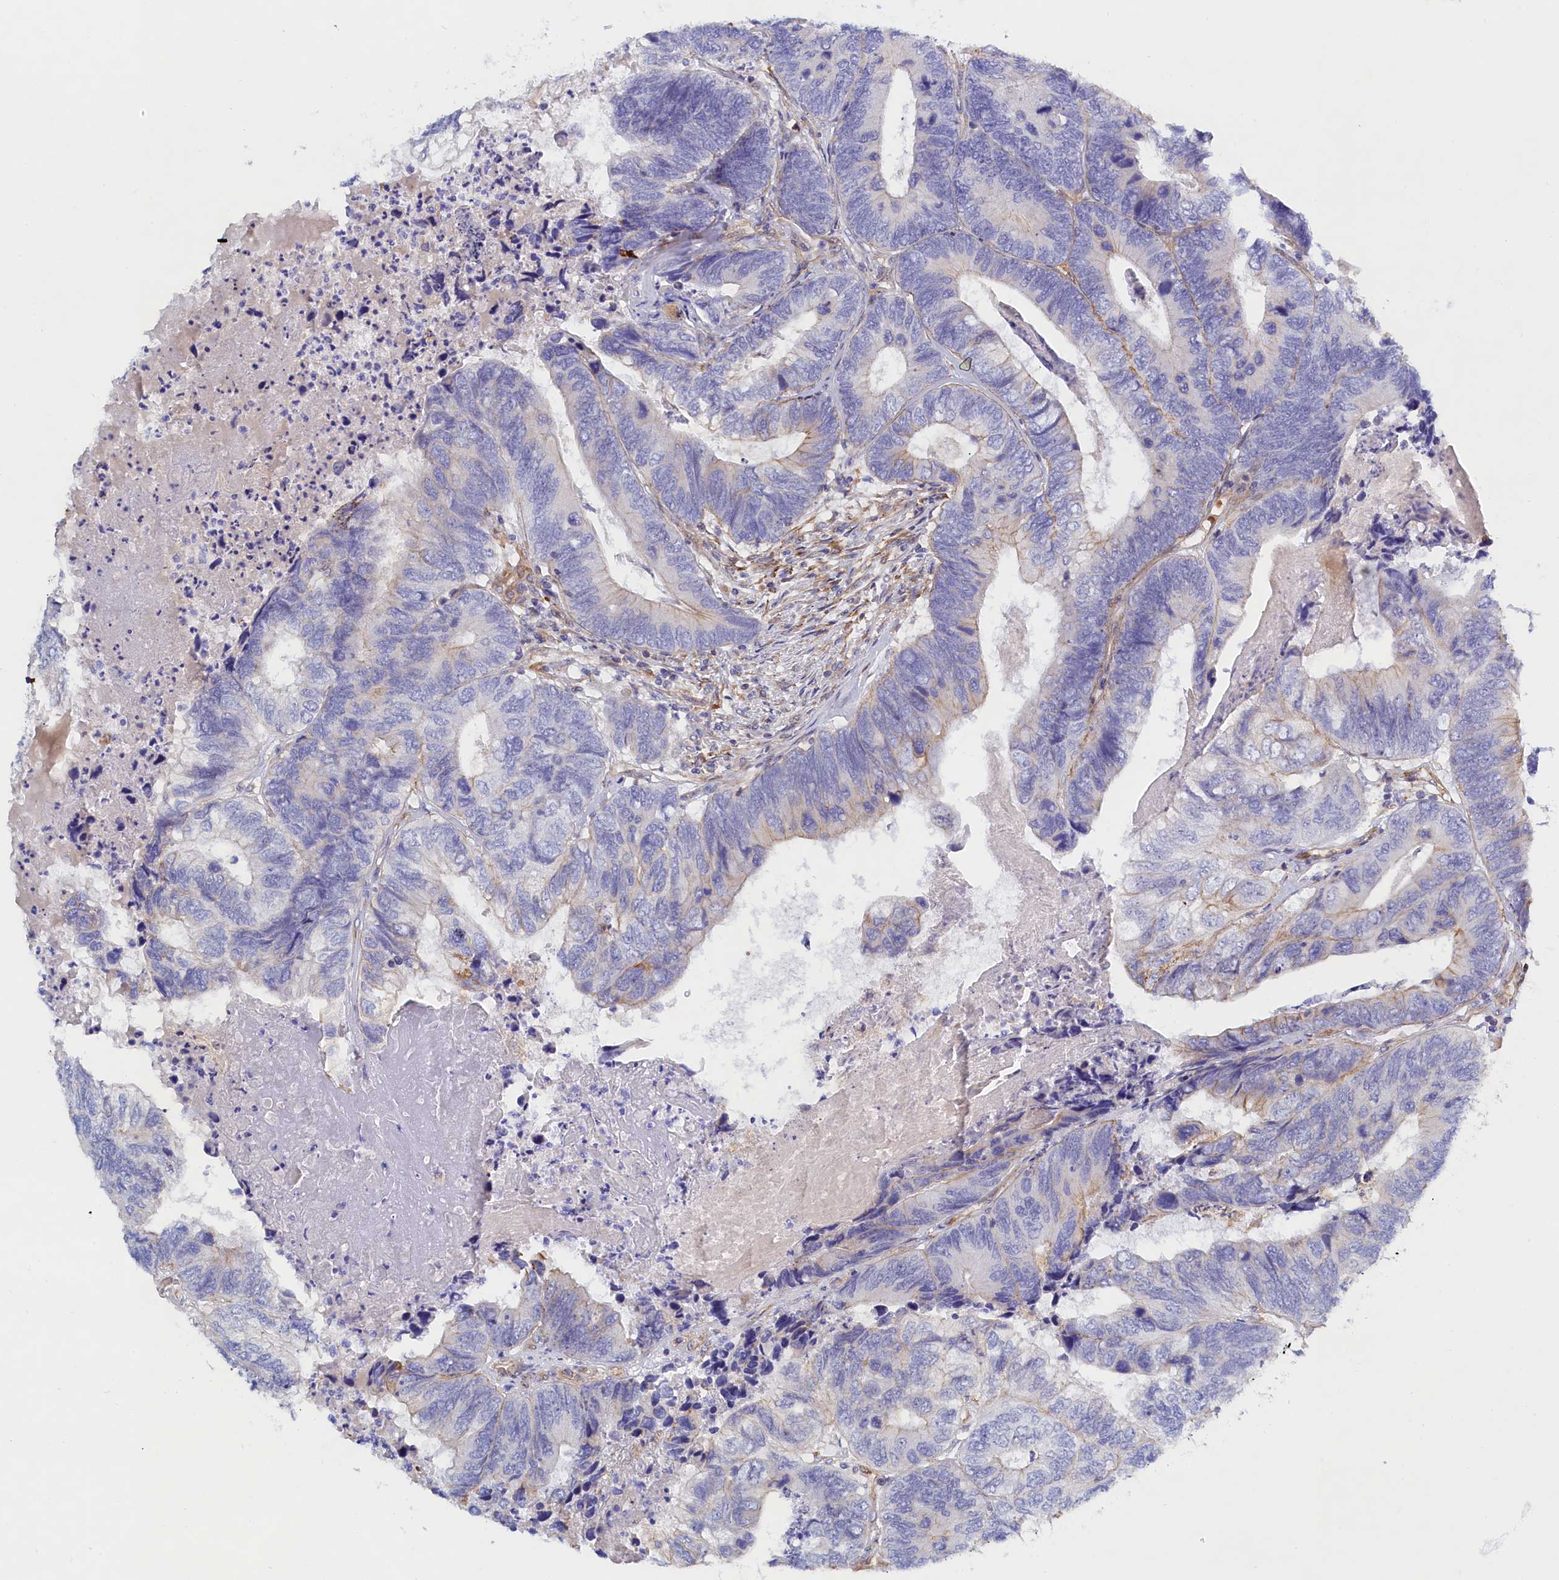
{"staining": {"intensity": "weak", "quantity": "<25%", "location": "cytoplasmic/membranous"}, "tissue": "colorectal cancer", "cell_type": "Tumor cells", "image_type": "cancer", "snomed": [{"axis": "morphology", "description": "Adenocarcinoma, NOS"}, {"axis": "topography", "description": "Colon"}], "caption": "An immunohistochemistry (IHC) photomicrograph of colorectal adenocarcinoma is shown. There is no staining in tumor cells of colorectal adenocarcinoma.", "gene": "ABCC12", "patient": {"sex": "female", "age": 67}}